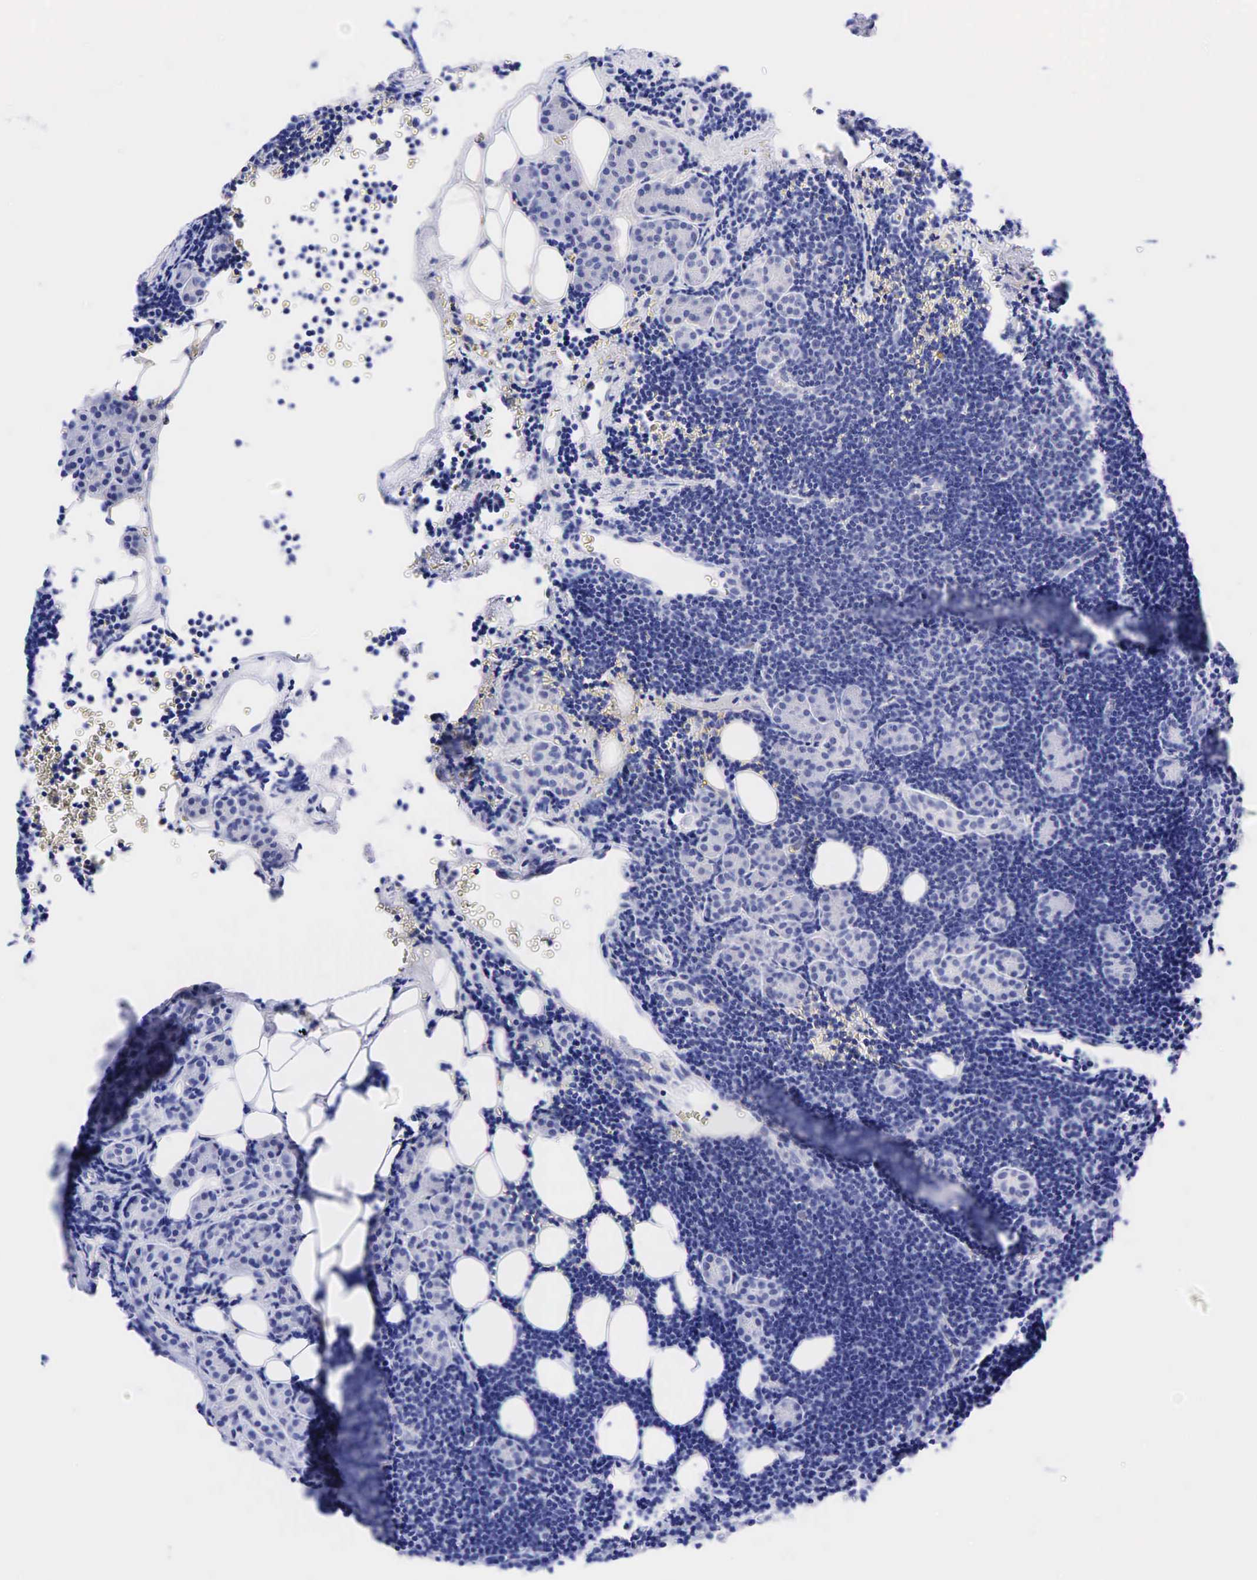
{"staining": {"intensity": "negative", "quantity": "none", "location": "none"}, "tissue": "lymphoma", "cell_type": "Tumor cells", "image_type": "cancer", "snomed": [{"axis": "morphology", "description": "Malignant lymphoma, non-Hodgkin's type, Low grade"}, {"axis": "topography", "description": "Lymph node"}], "caption": "Immunohistochemistry (IHC) micrograph of human lymphoma stained for a protein (brown), which exhibits no expression in tumor cells.", "gene": "CCND1", "patient": {"sex": "male", "age": 57}}